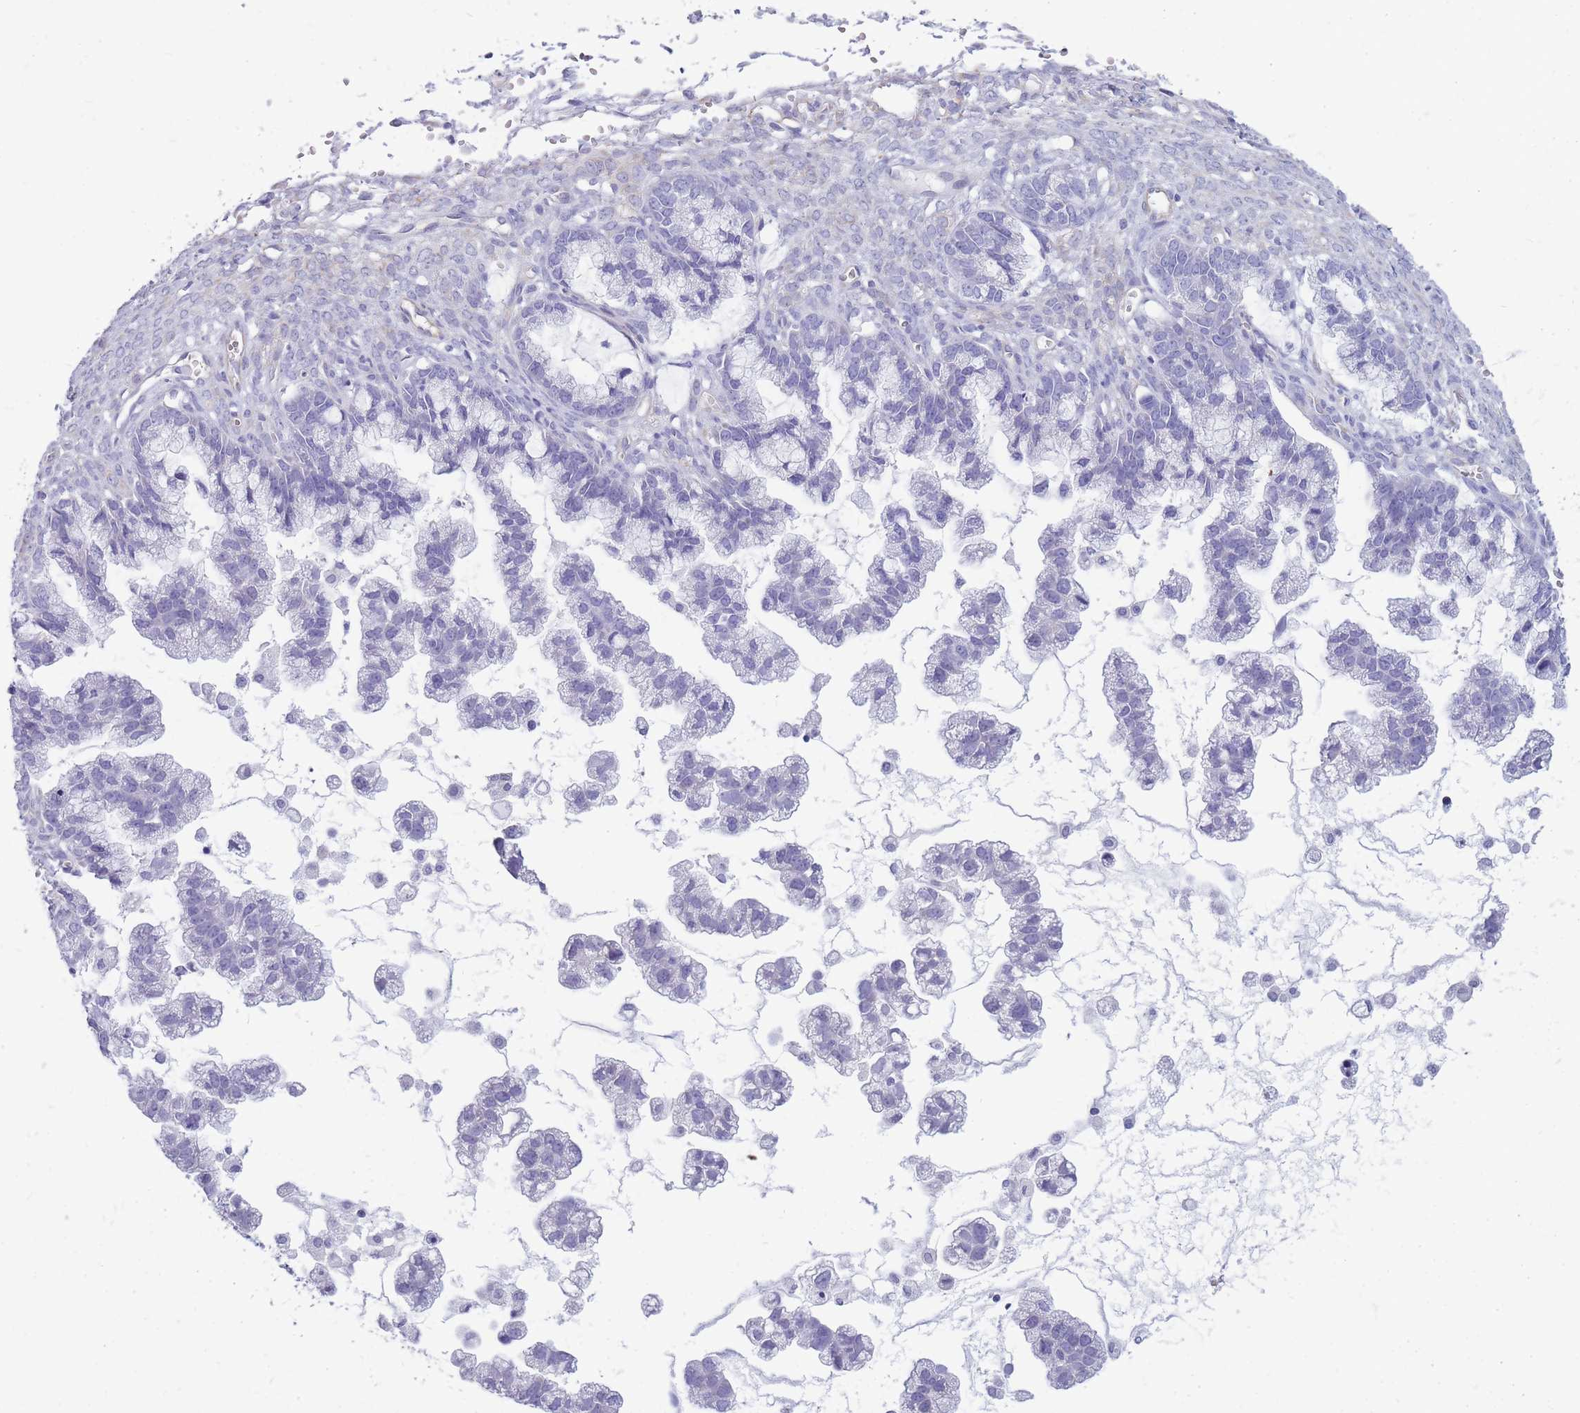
{"staining": {"intensity": "negative", "quantity": "none", "location": "none"}, "tissue": "ovarian cancer", "cell_type": "Tumor cells", "image_type": "cancer", "snomed": [{"axis": "morphology", "description": "Cystadenocarcinoma, mucinous, NOS"}, {"axis": "topography", "description": "Ovary"}], "caption": "Immunohistochemical staining of ovarian mucinous cystadenocarcinoma reveals no significant staining in tumor cells. (DAB immunohistochemistry (IHC) with hematoxylin counter stain).", "gene": "MTSS2", "patient": {"sex": "female", "age": 72}}